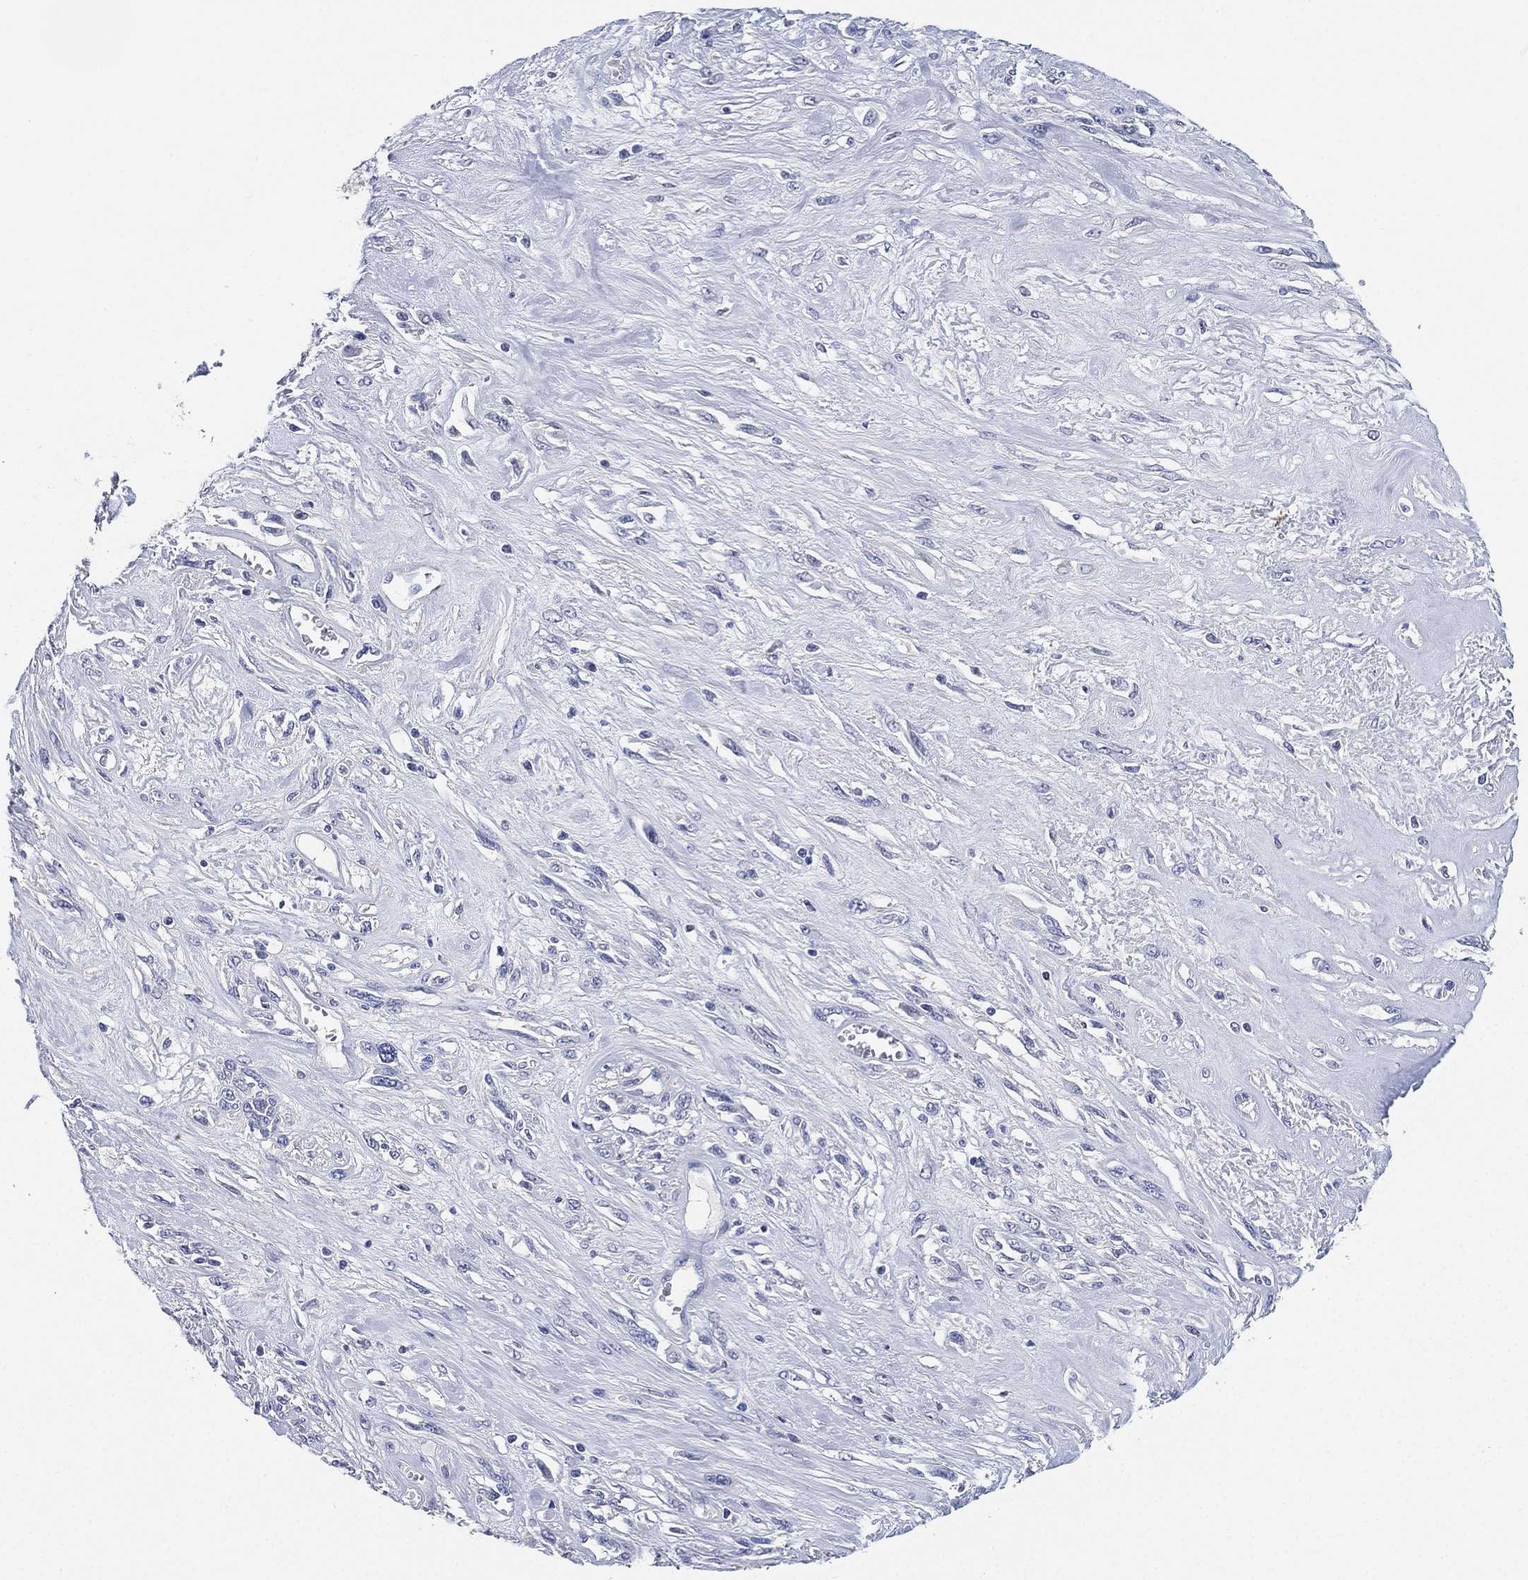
{"staining": {"intensity": "negative", "quantity": "none", "location": "none"}, "tissue": "melanoma", "cell_type": "Tumor cells", "image_type": "cancer", "snomed": [{"axis": "morphology", "description": "Malignant melanoma, NOS"}, {"axis": "topography", "description": "Skin"}], "caption": "Tumor cells show no significant positivity in melanoma. Brightfield microscopy of immunohistochemistry stained with DAB (brown) and hematoxylin (blue), captured at high magnification.", "gene": "IYD", "patient": {"sex": "female", "age": 91}}